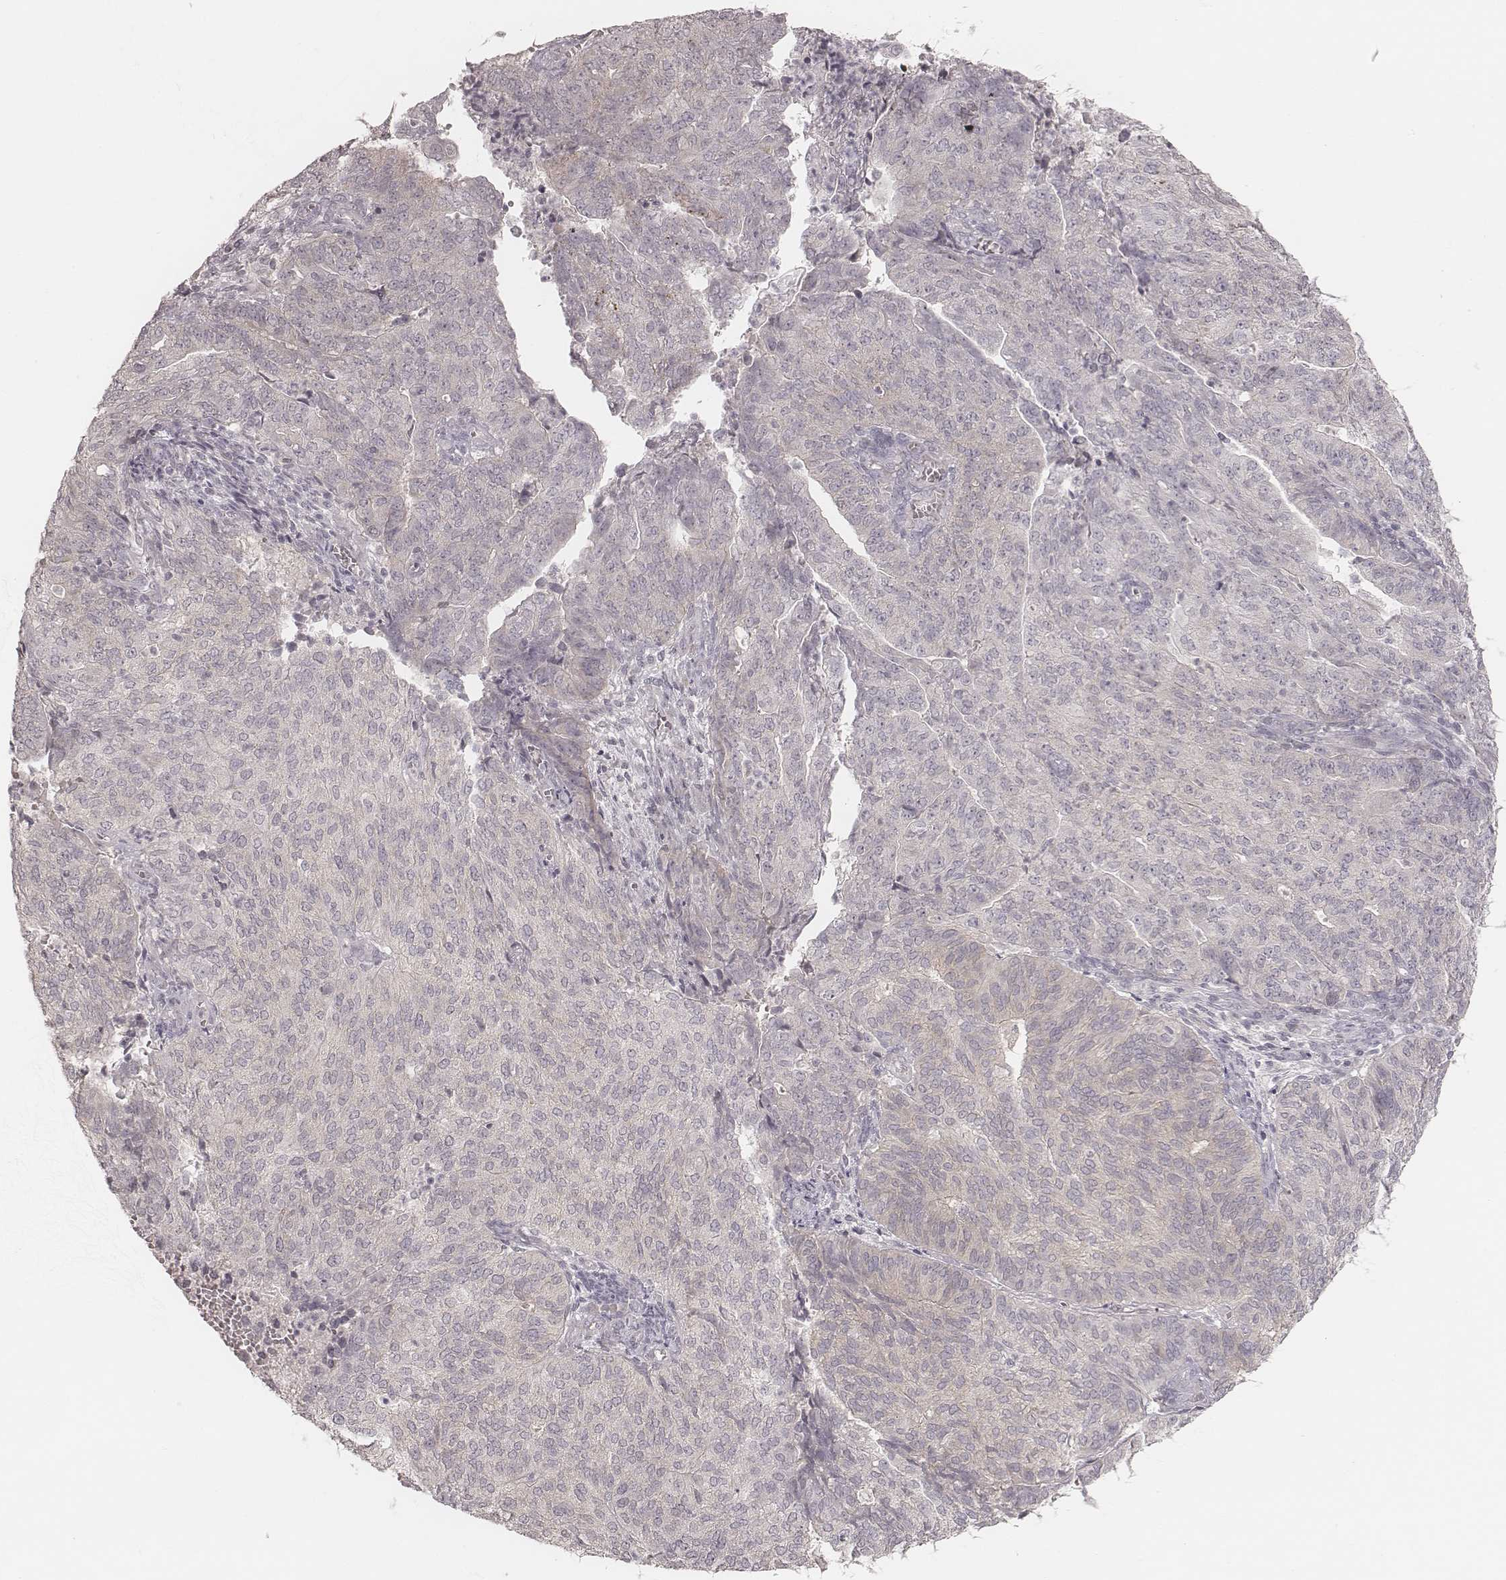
{"staining": {"intensity": "negative", "quantity": "none", "location": "none"}, "tissue": "endometrial cancer", "cell_type": "Tumor cells", "image_type": "cancer", "snomed": [{"axis": "morphology", "description": "Adenocarcinoma, NOS"}, {"axis": "topography", "description": "Endometrium"}], "caption": "Immunohistochemistry (IHC) micrograph of endometrial cancer (adenocarcinoma) stained for a protein (brown), which displays no staining in tumor cells.", "gene": "ACACB", "patient": {"sex": "female", "age": 82}}